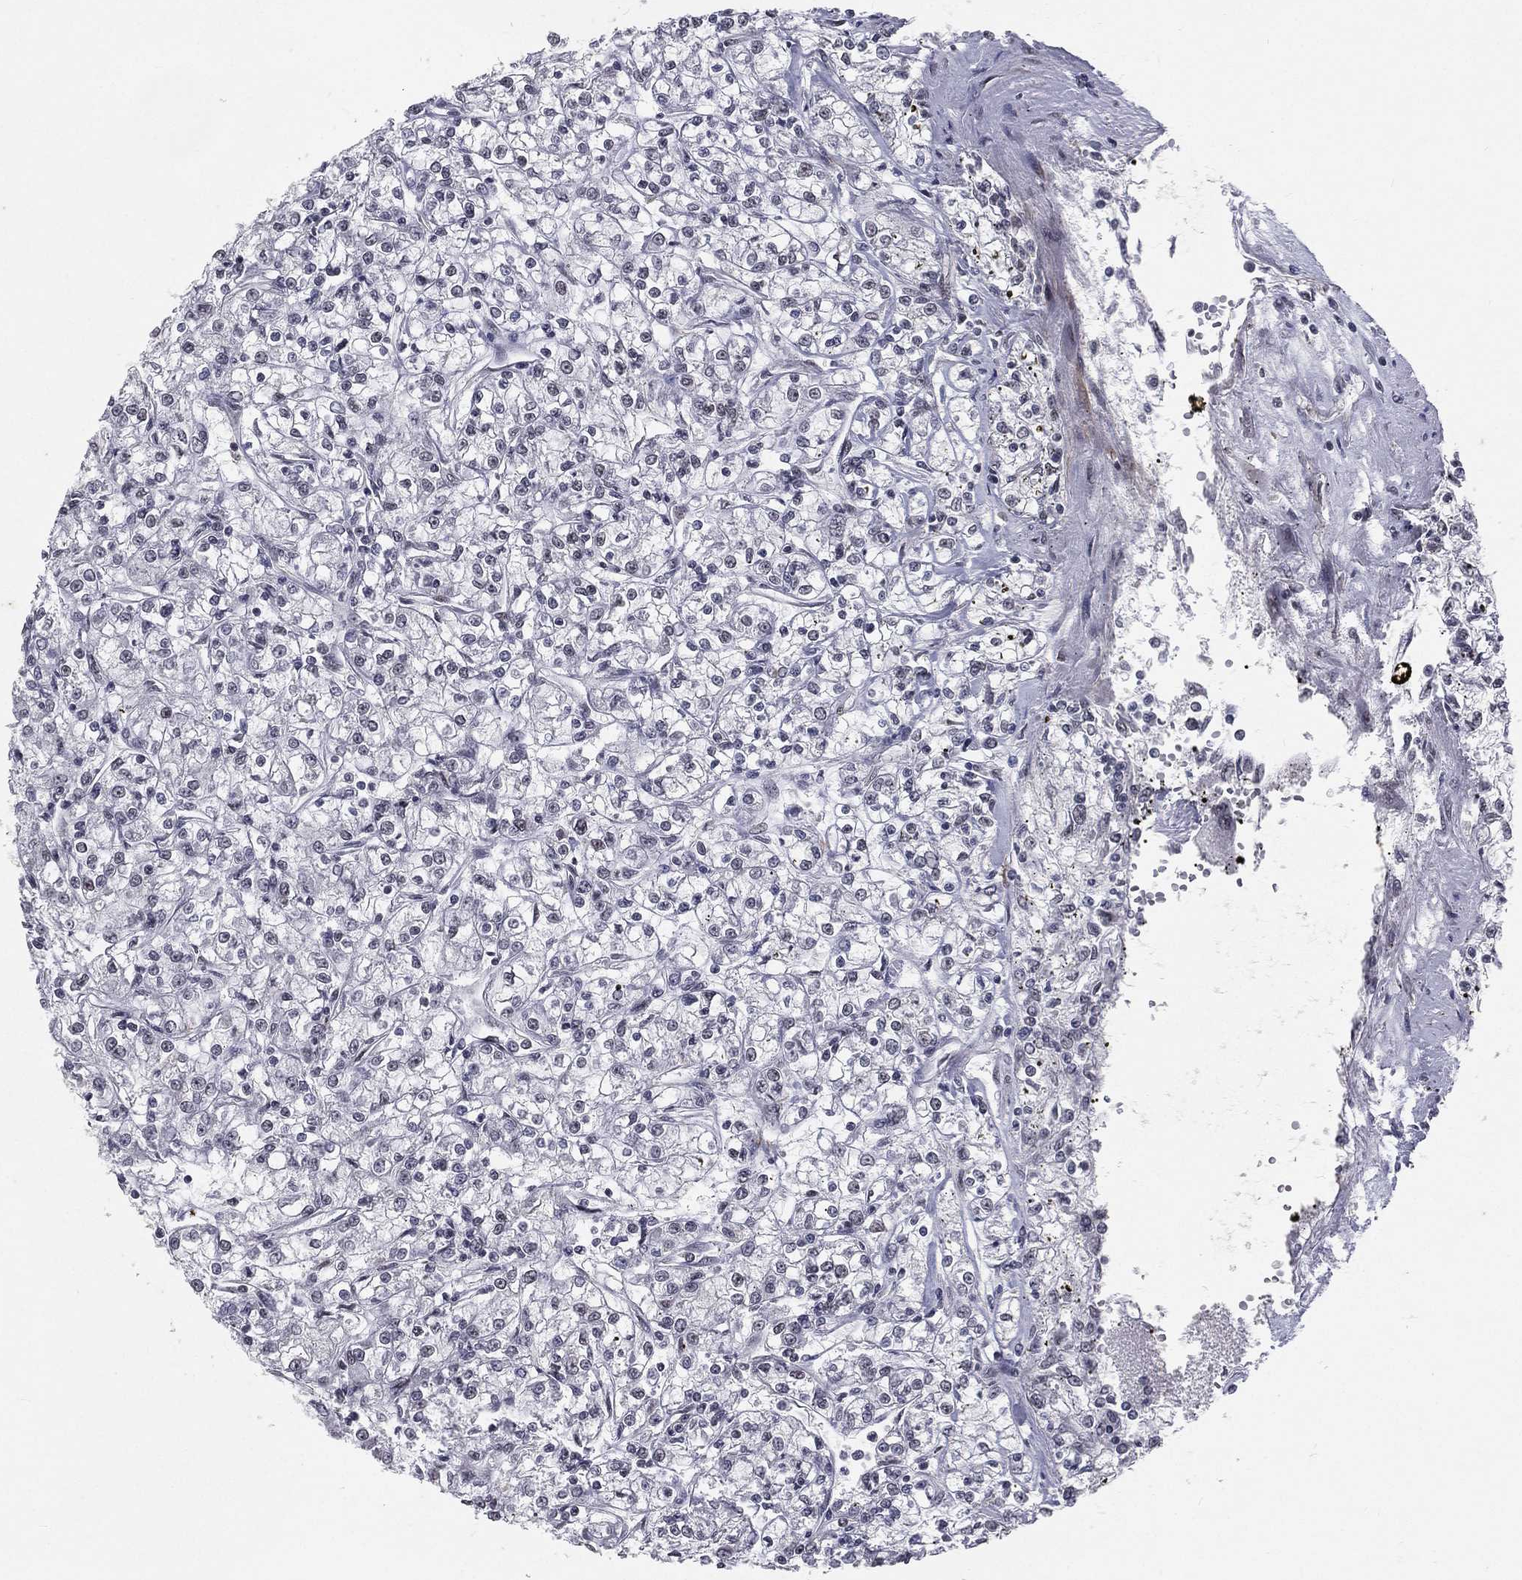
{"staining": {"intensity": "negative", "quantity": "none", "location": "none"}, "tissue": "renal cancer", "cell_type": "Tumor cells", "image_type": "cancer", "snomed": [{"axis": "morphology", "description": "Adenocarcinoma, NOS"}, {"axis": "topography", "description": "Kidney"}], "caption": "An immunohistochemistry (IHC) micrograph of renal adenocarcinoma is shown. There is no staining in tumor cells of renal adenocarcinoma.", "gene": "MORC2", "patient": {"sex": "female", "age": 59}}